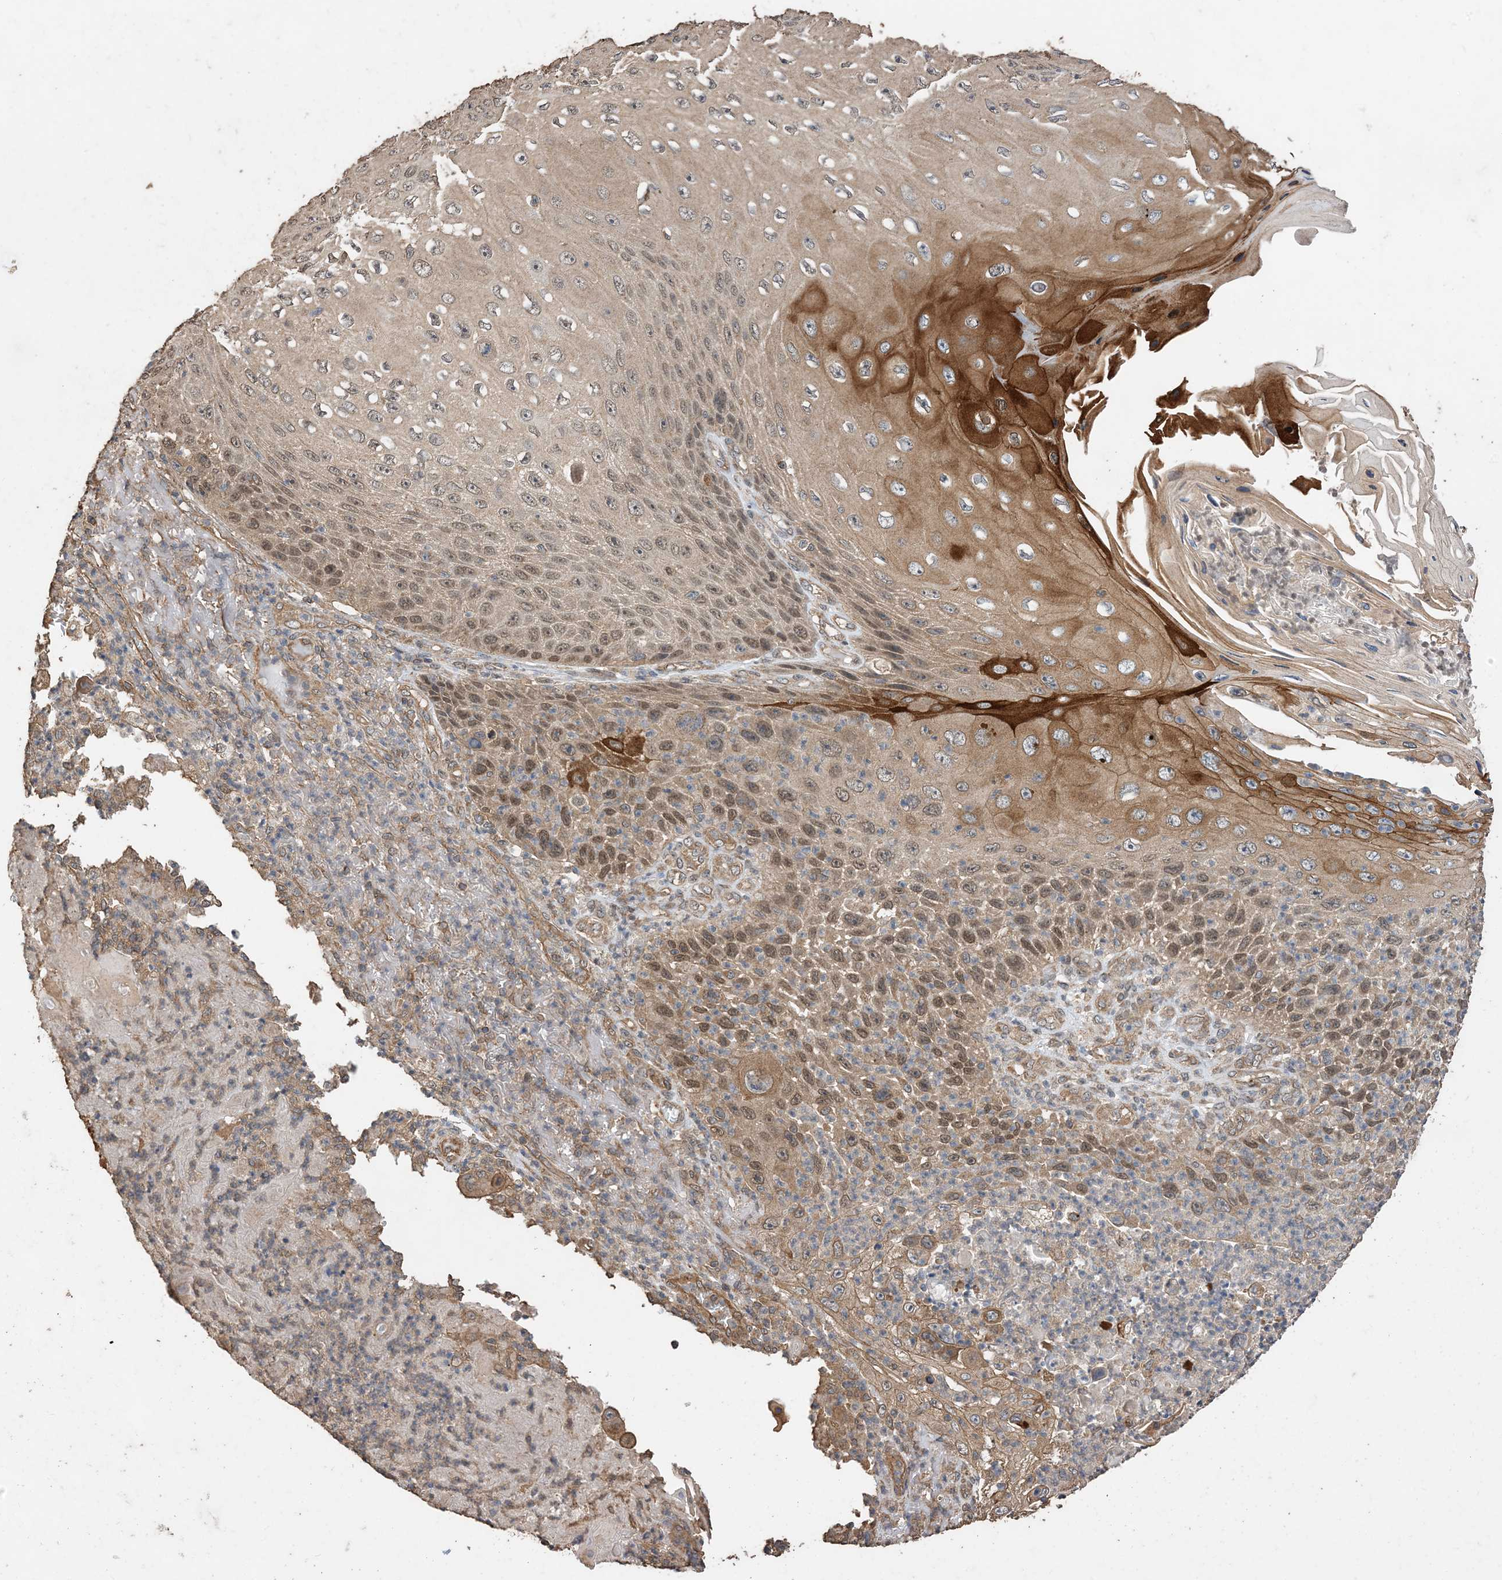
{"staining": {"intensity": "moderate", "quantity": ">75%", "location": "cytoplasmic/membranous,nuclear"}, "tissue": "skin cancer", "cell_type": "Tumor cells", "image_type": "cancer", "snomed": [{"axis": "morphology", "description": "Squamous cell carcinoma, NOS"}, {"axis": "topography", "description": "Skin"}], "caption": "Moderate cytoplasmic/membranous and nuclear staining for a protein is seen in approximately >75% of tumor cells of skin cancer (squamous cell carcinoma) using immunohistochemistry (IHC).", "gene": "ZKSCAN5", "patient": {"sex": "female", "age": 88}}